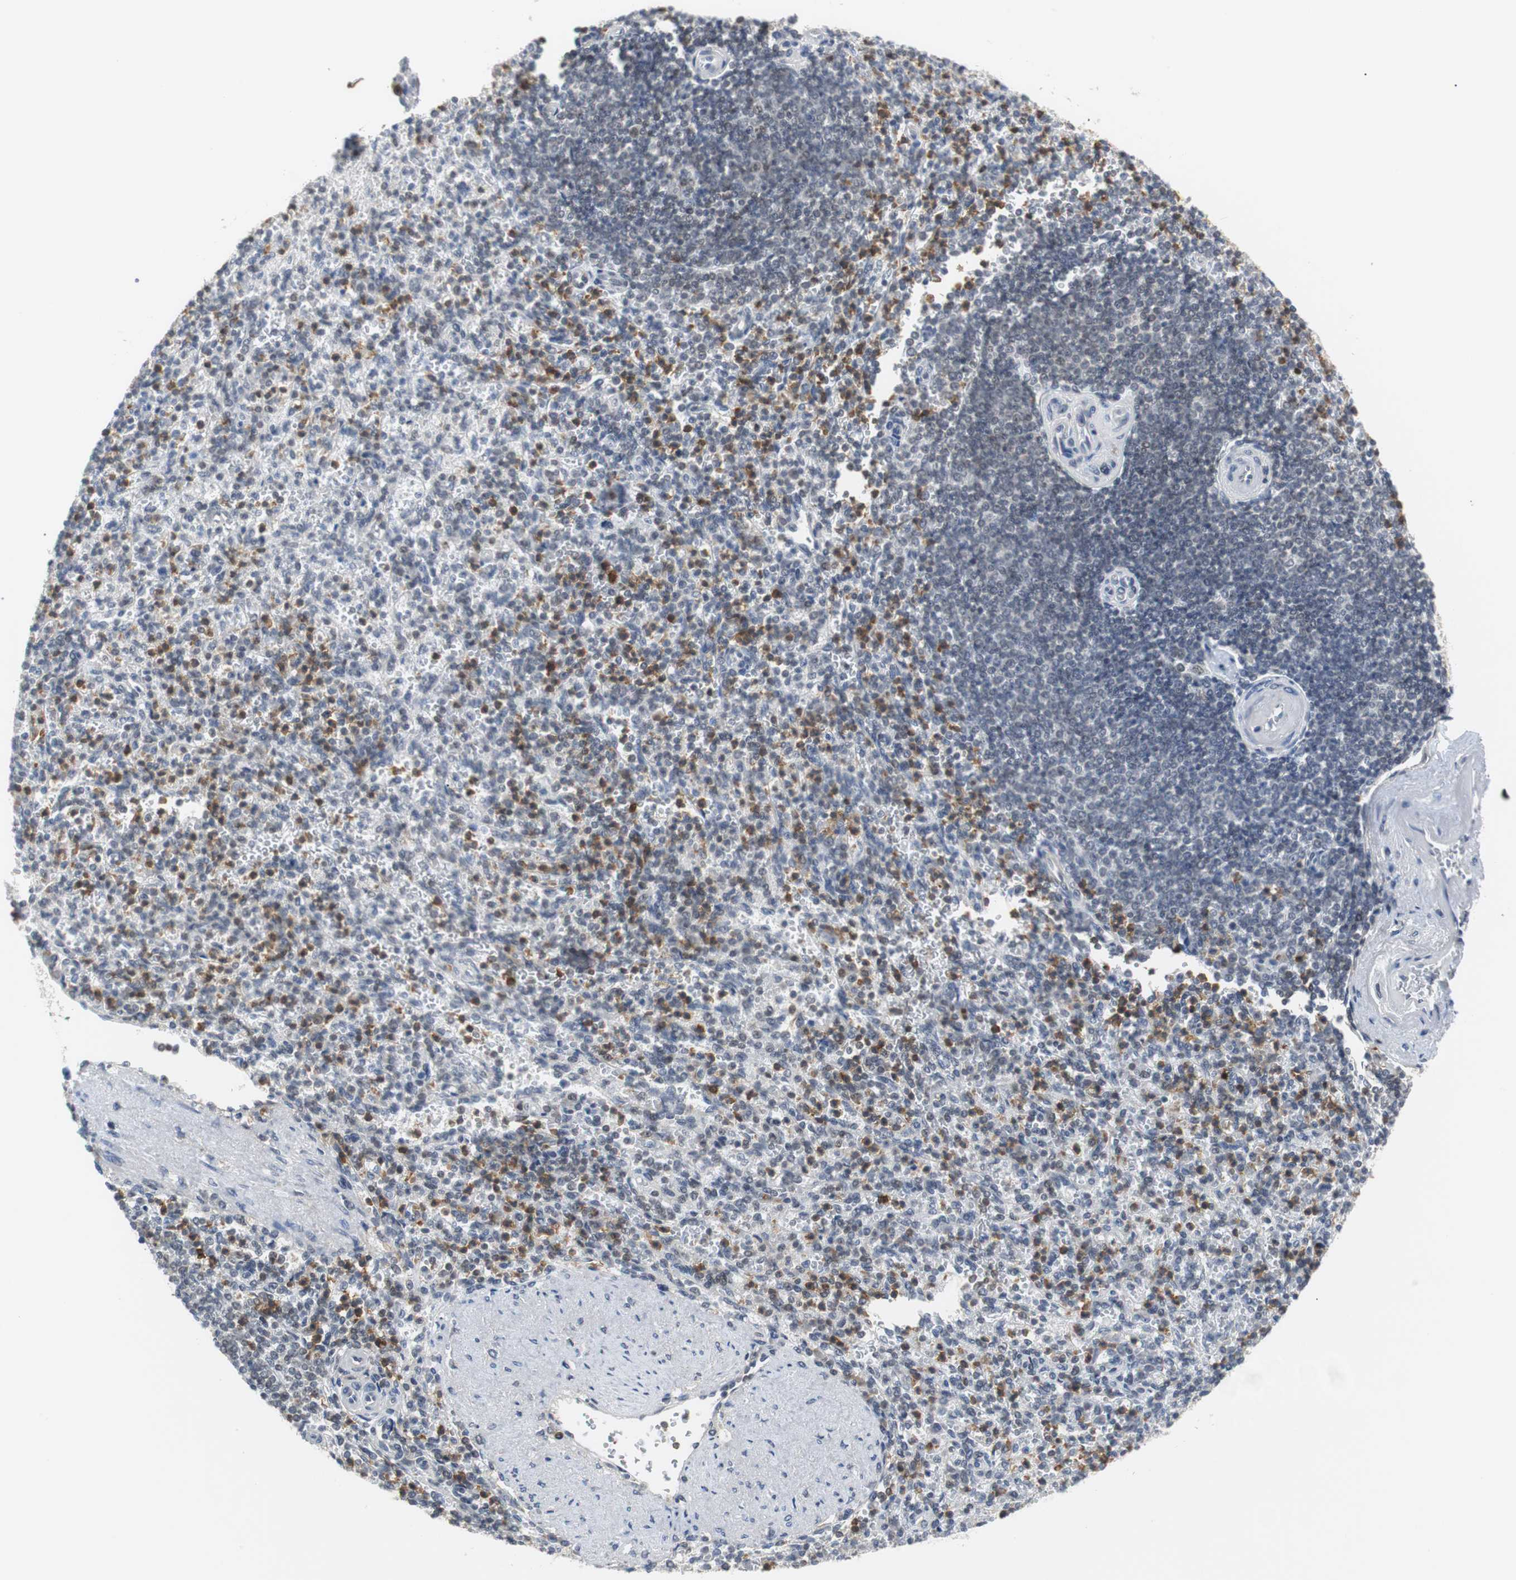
{"staining": {"intensity": "weak", "quantity": "25%-75%", "location": "cytoplasmic/membranous,nuclear"}, "tissue": "spleen", "cell_type": "Cells in red pulp", "image_type": "normal", "snomed": [{"axis": "morphology", "description": "Normal tissue, NOS"}, {"axis": "topography", "description": "Spleen"}], "caption": "Cells in red pulp display low levels of weak cytoplasmic/membranous,nuclear expression in about 25%-75% of cells in benign spleen. Ihc stains the protein of interest in brown and the nuclei are stained blue.", "gene": "SIRT1", "patient": {"sex": "female", "age": 74}}